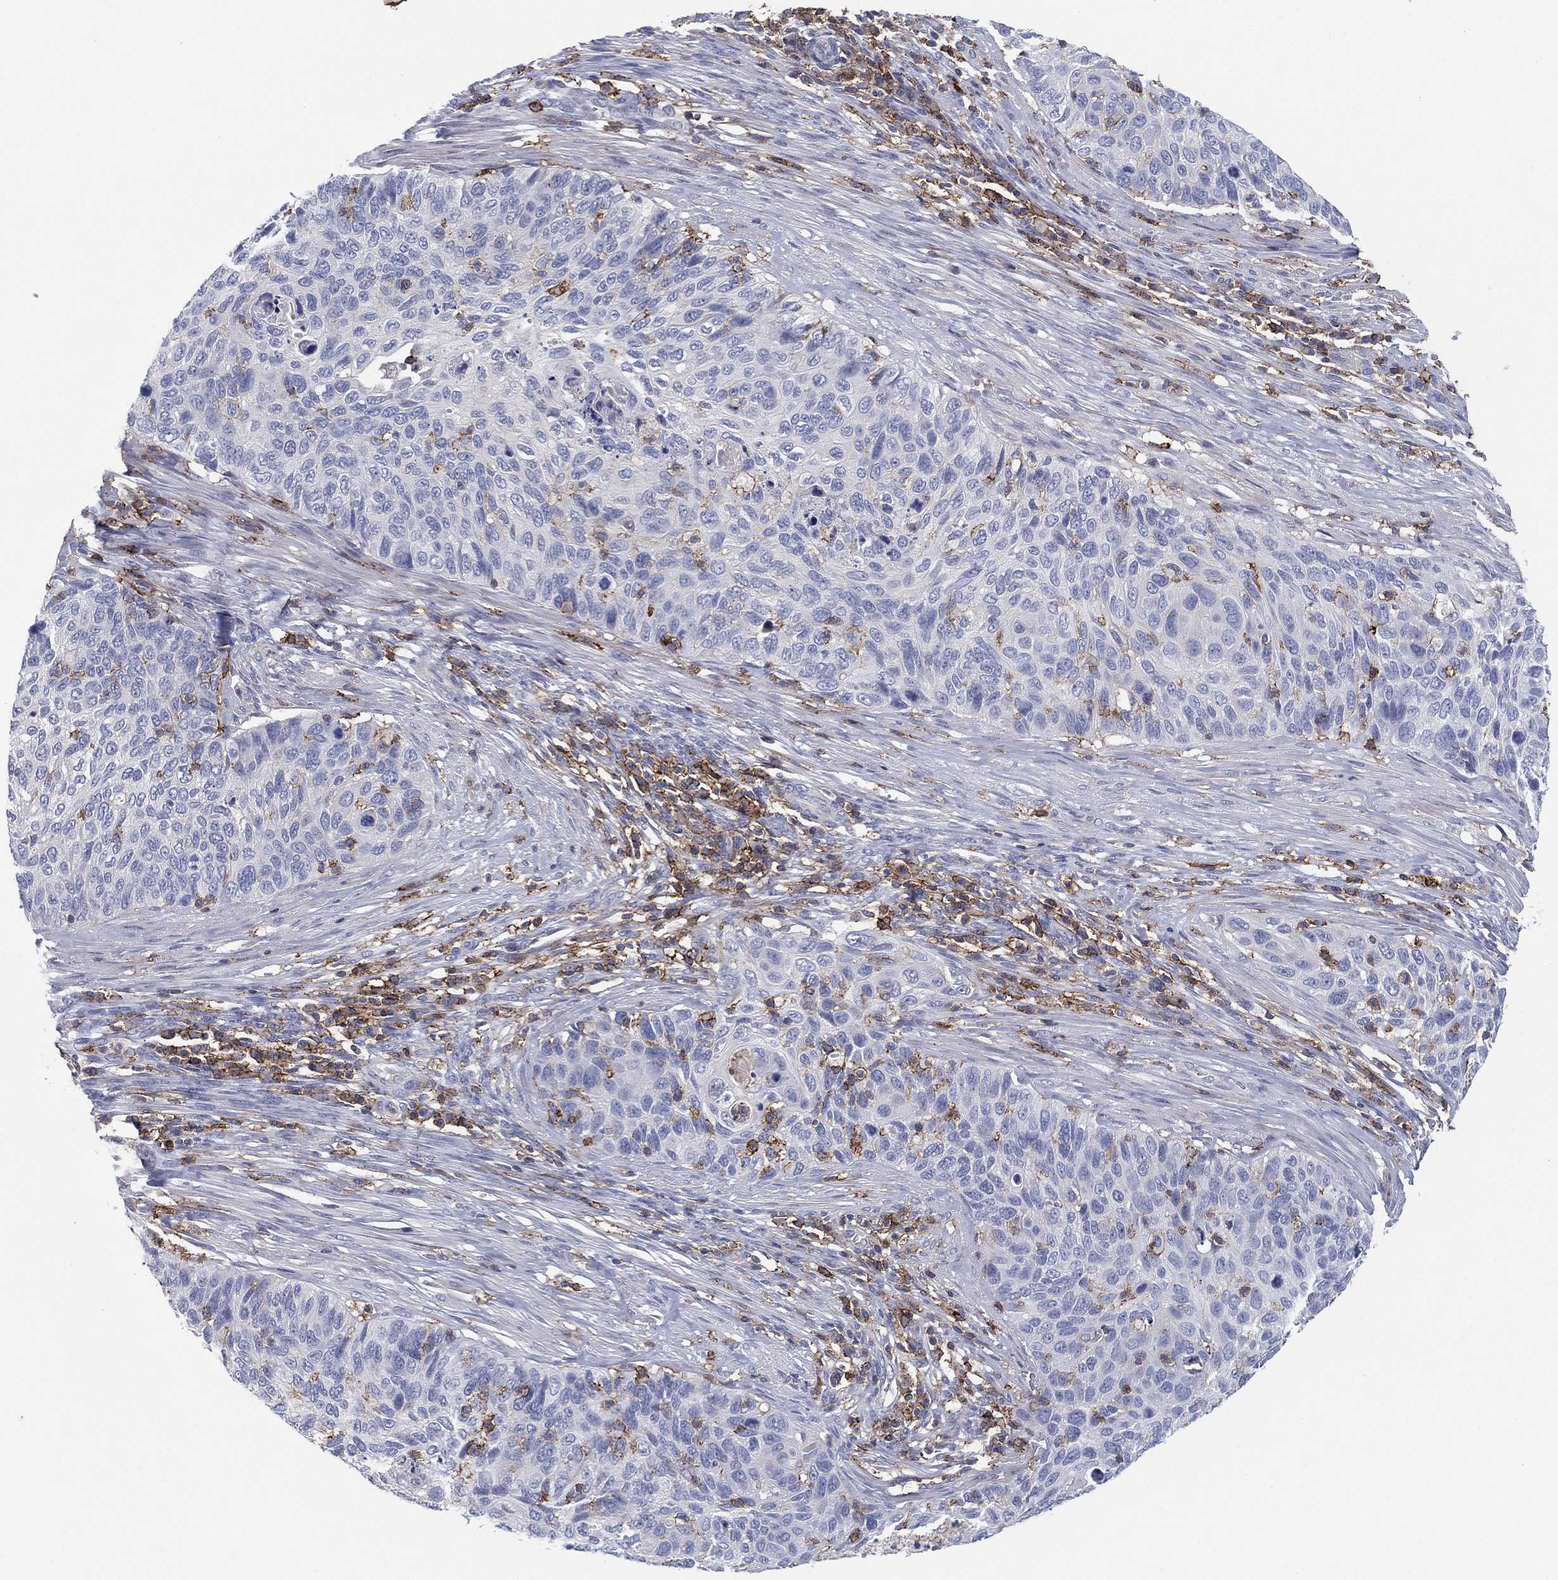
{"staining": {"intensity": "moderate", "quantity": "<25%", "location": "cytoplasmic/membranous"}, "tissue": "cervical cancer", "cell_type": "Tumor cells", "image_type": "cancer", "snomed": [{"axis": "morphology", "description": "Squamous cell carcinoma, NOS"}, {"axis": "topography", "description": "Cervix"}], "caption": "The image displays immunohistochemical staining of cervical cancer (squamous cell carcinoma). There is moderate cytoplasmic/membranous expression is appreciated in approximately <25% of tumor cells.", "gene": "SELPLG", "patient": {"sex": "female", "age": 70}}